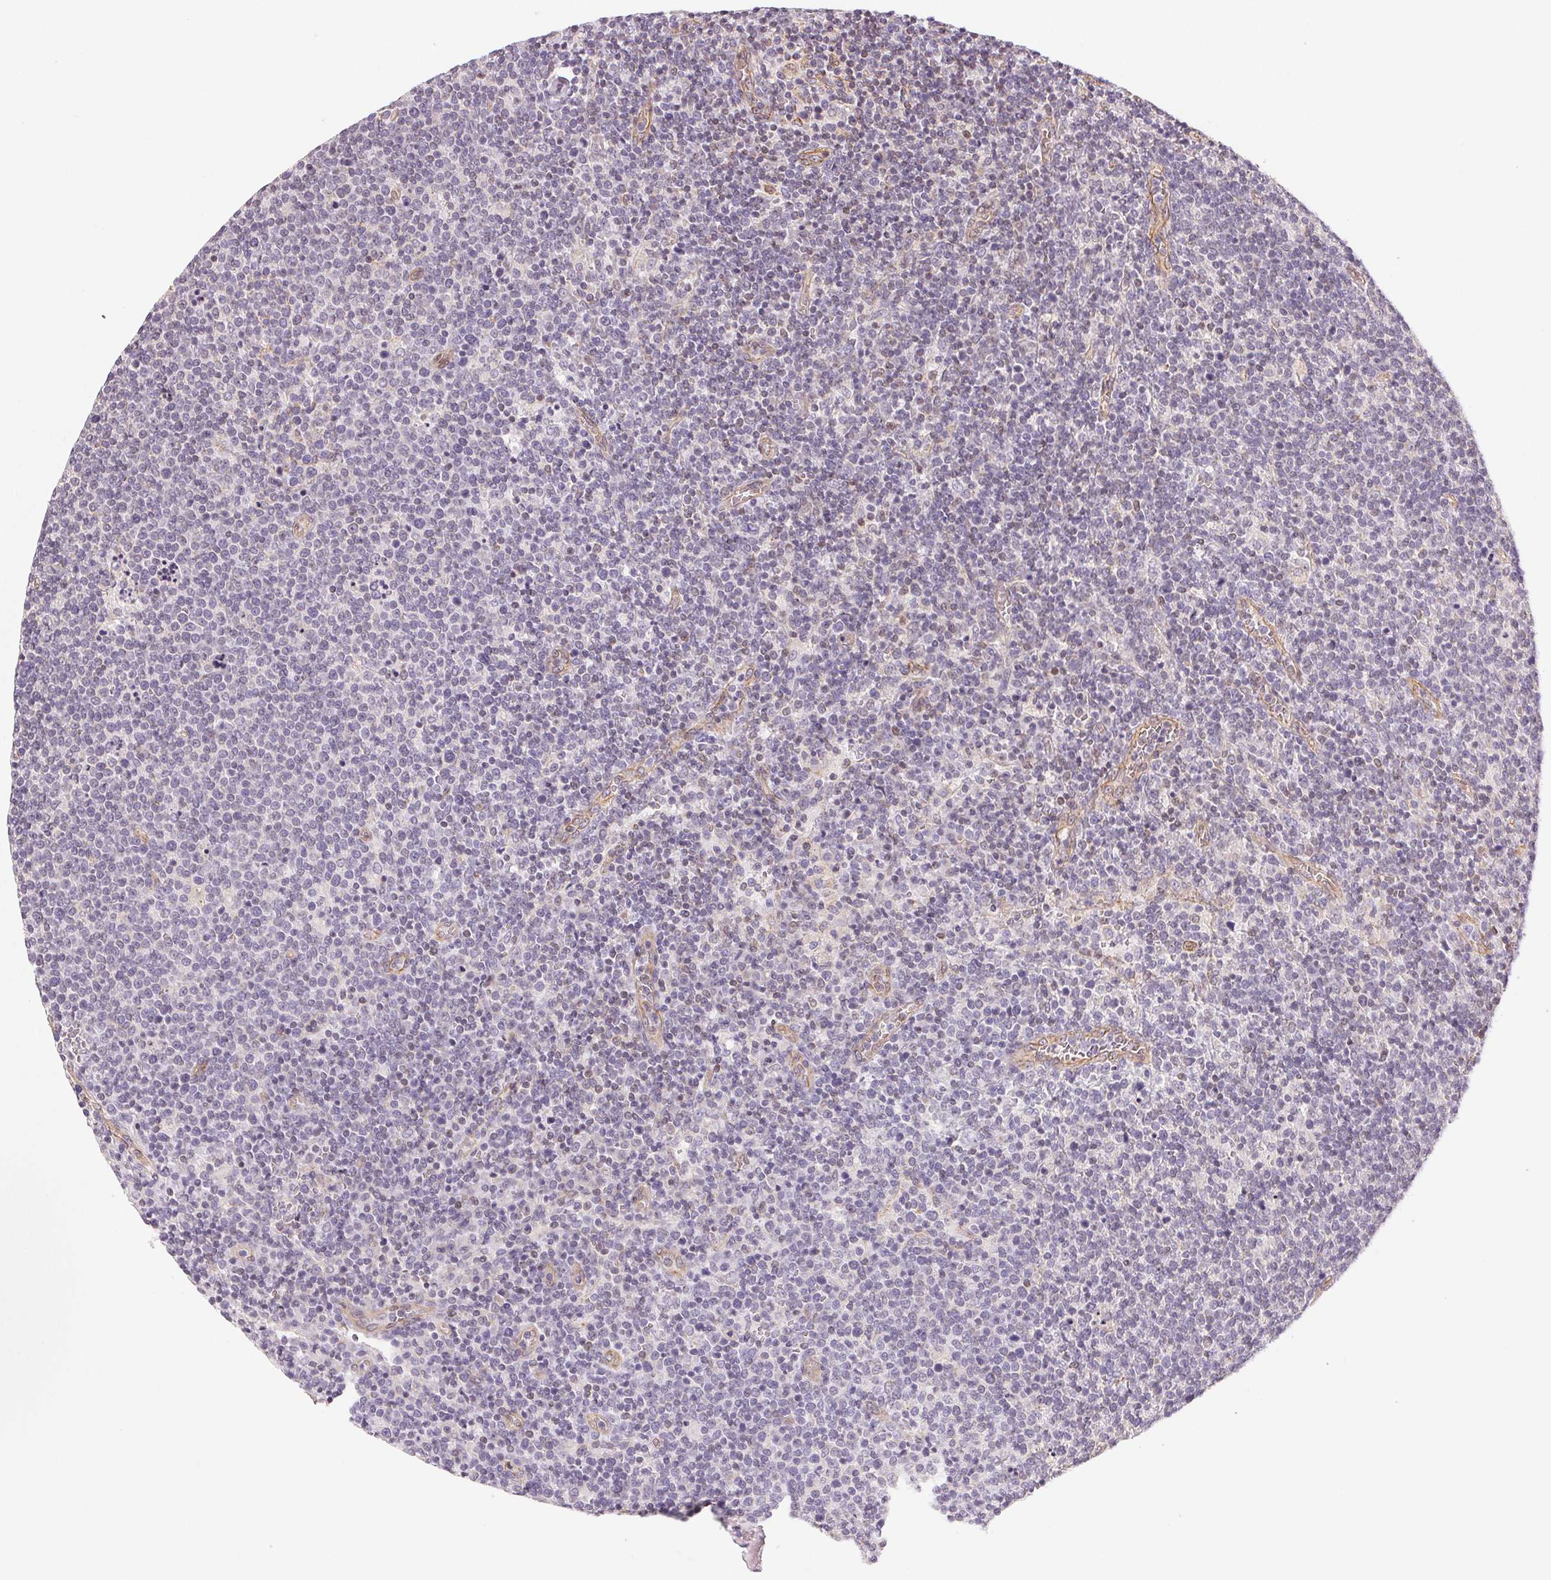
{"staining": {"intensity": "negative", "quantity": "none", "location": "none"}, "tissue": "lymphoma", "cell_type": "Tumor cells", "image_type": "cancer", "snomed": [{"axis": "morphology", "description": "Malignant lymphoma, non-Hodgkin's type, High grade"}, {"axis": "topography", "description": "Lymph node"}], "caption": "Immunohistochemistry (IHC) image of neoplastic tissue: human malignant lymphoma, non-Hodgkin's type (high-grade) stained with DAB exhibits no significant protein expression in tumor cells.", "gene": "PLA2G4F", "patient": {"sex": "male", "age": 61}}